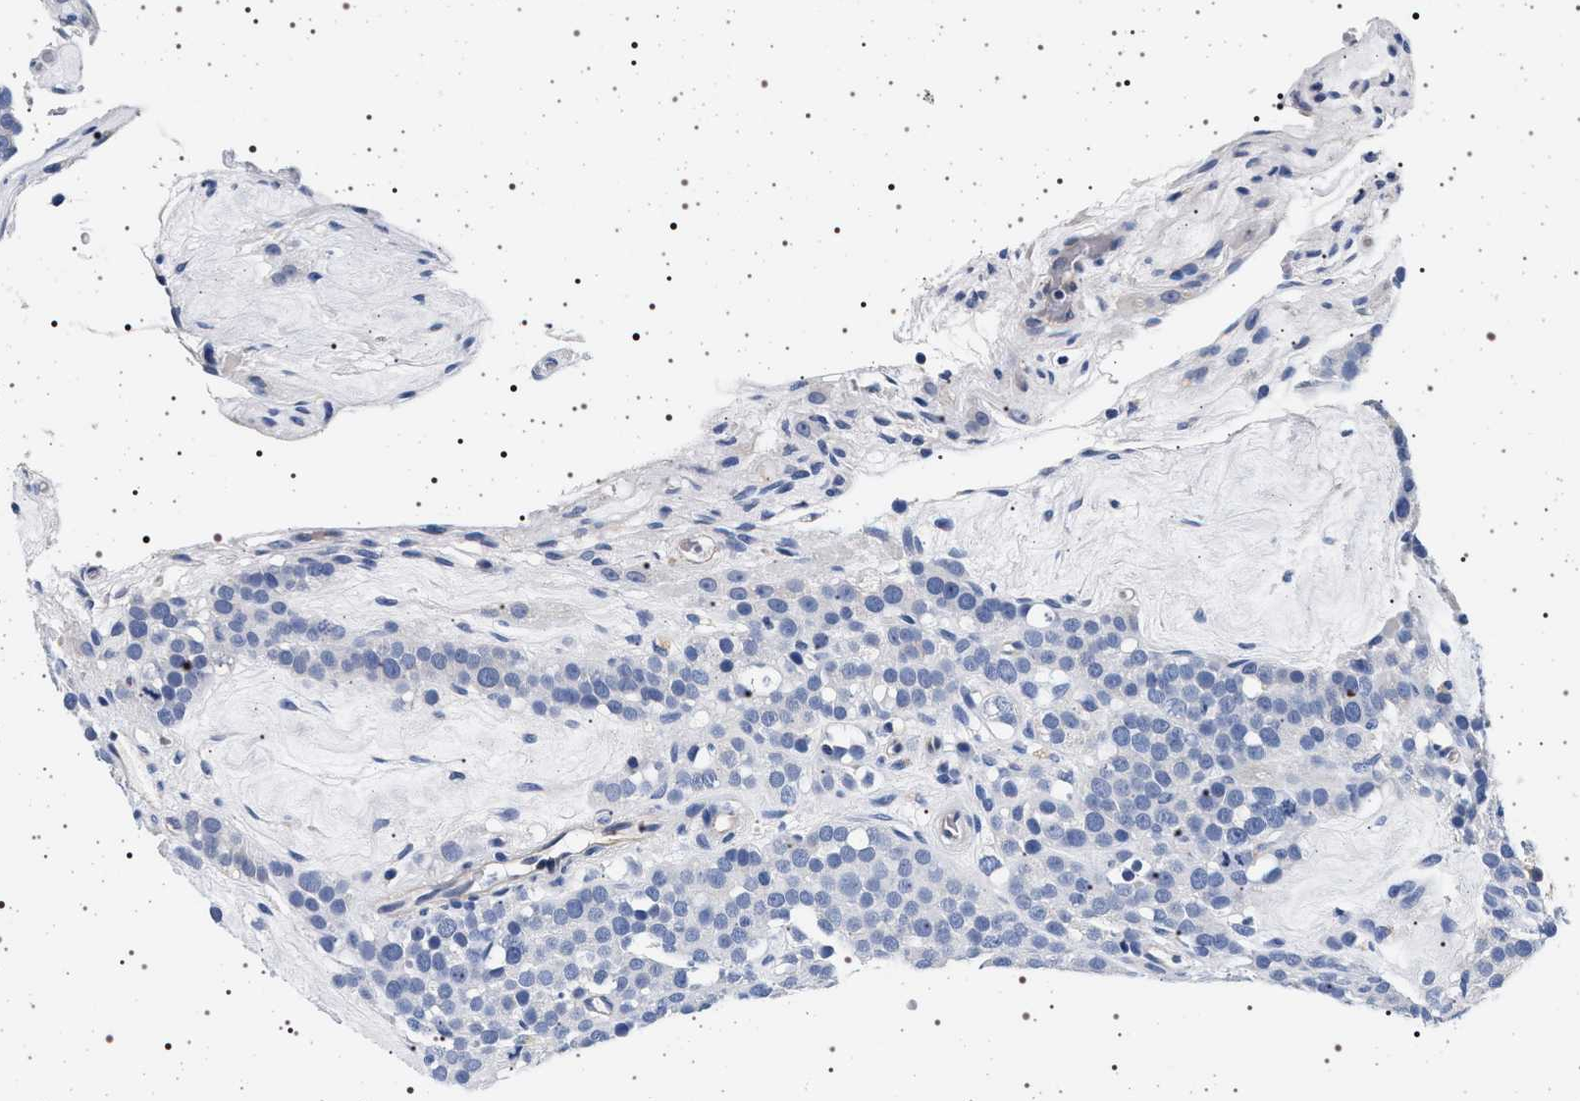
{"staining": {"intensity": "negative", "quantity": "none", "location": "none"}, "tissue": "testis cancer", "cell_type": "Tumor cells", "image_type": "cancer", "snomed": [{"axis": "morphology", "description": "Seminoma, NOS"}, {"axis": "topography", "description": "Testis"}], "caption": "The histopathology image demonstrates no staining of tumor cells in testis cancer (seminoma).", "gene": "HSD17B1", "patient": {"sex": "male", "age": 71}}